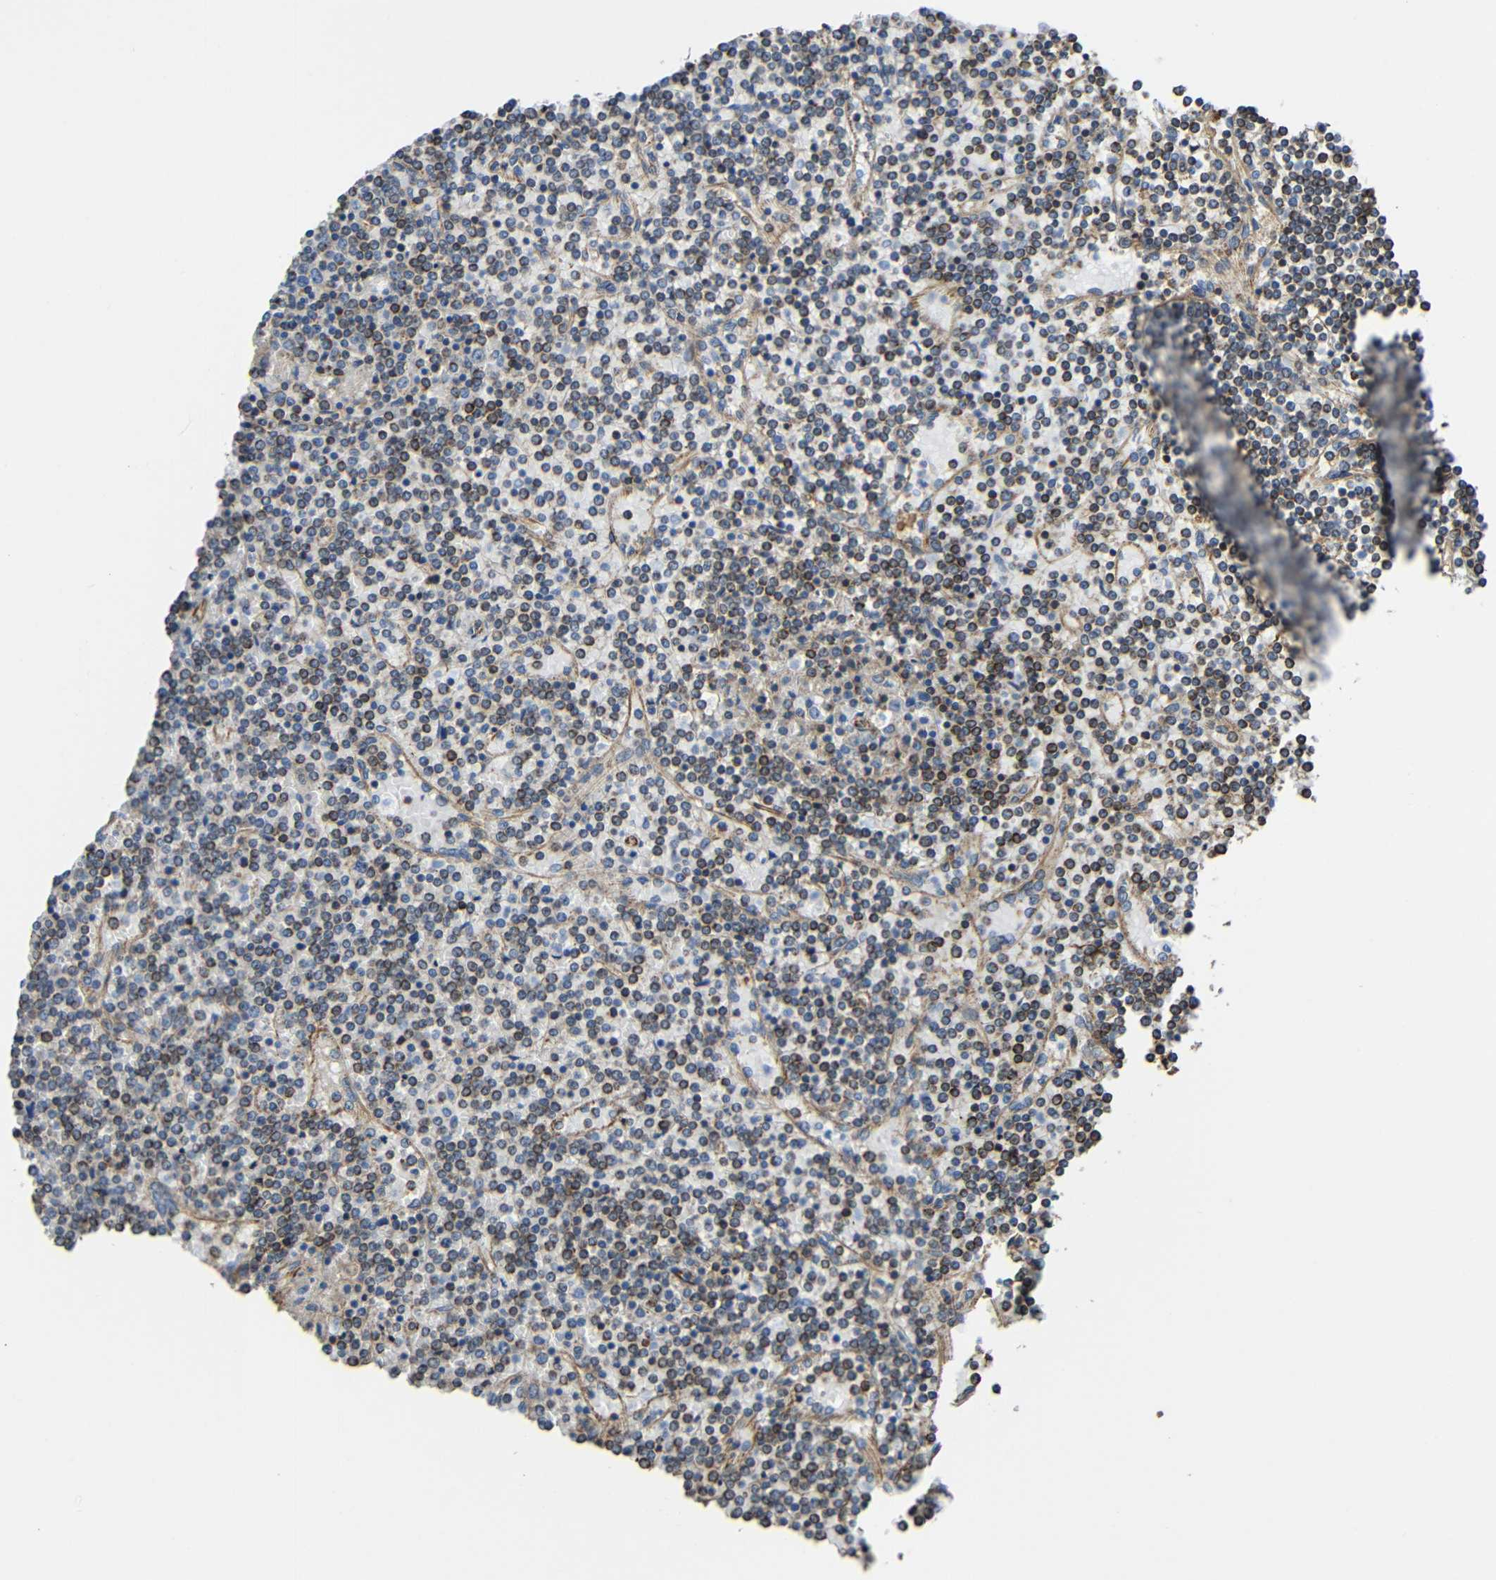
{"staining": {"intensity": "moderate", "quantity": "25%-75%", "location": "cytoplasmic/membranous"}, "tissue": "lymphoma", "cell_type": "Tumor cells", "image_type": "cancer", "snomed": [{"axis": "morphology", "description": "Malignant lymphoma, non-Hodgkin's type, Low grade"}, {"axis": "topography", "description": "Spleen"}], "caption": "Lymphoma was stained to show a protein in brown. There is medium levels of moderate cytoplasmic/membranous staining in approximately 25%-75% of tumor cells.", "gene": "IGSF10", "patient": {"sex": "female", "age": 19}}